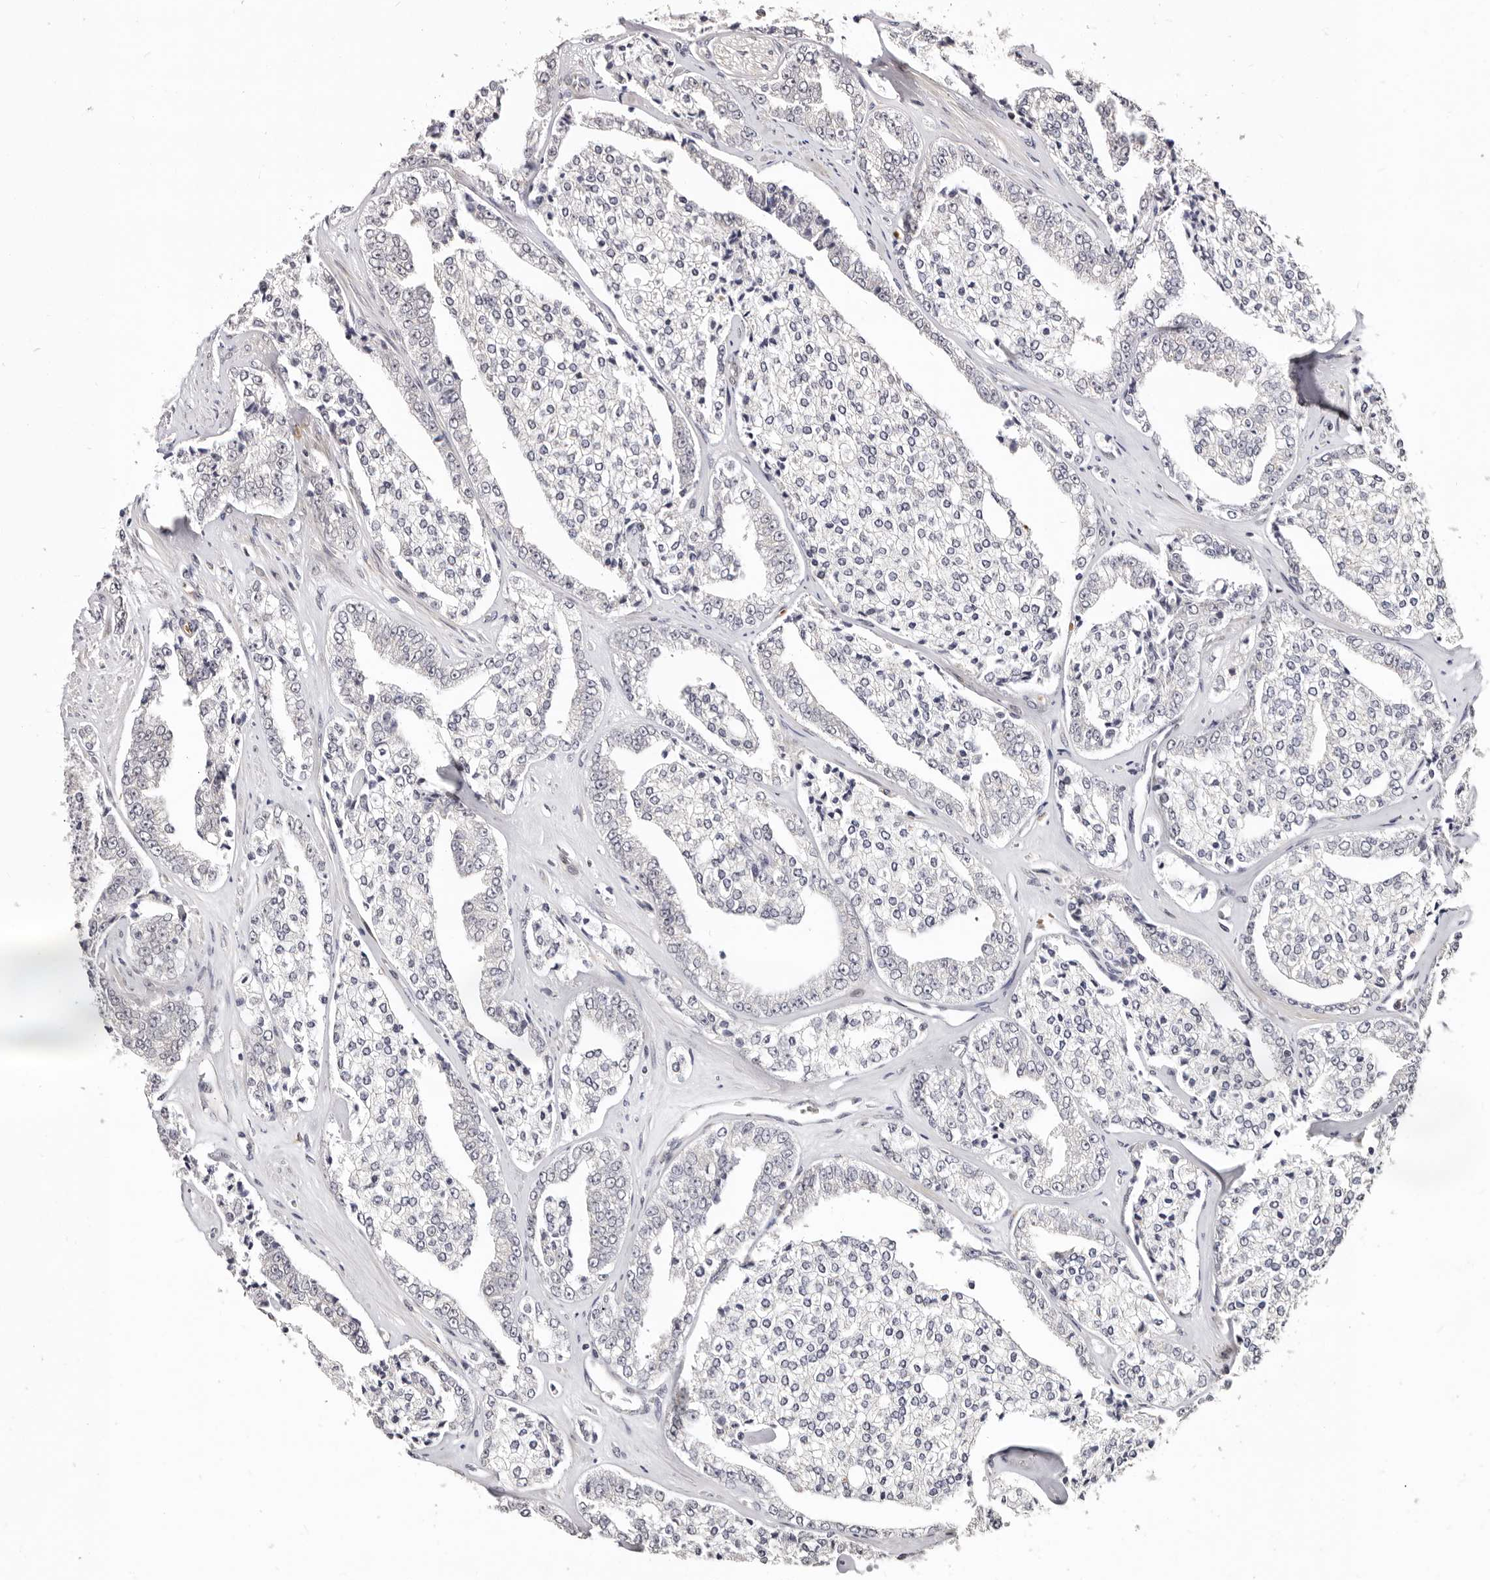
{"staining": {"intensity": "negative", "quantity": "none", "location": "none"}, "tissue": "prostate cancer", "cell_type": "Tumor cells", "image_type": "cancer", "snomed": [{"axis": "morphology", "description": "Adenocarcinoma, High grade"}, {"axis": "topography", "description": "Prostate"}], "caption": "Immunohistochemical staining of human high-grade adenocarcinoma (prostate) exhibits no significant expression in tumor cells.", "gene": "SRCAP", "patient": {"sex": "male", "age": 71}}